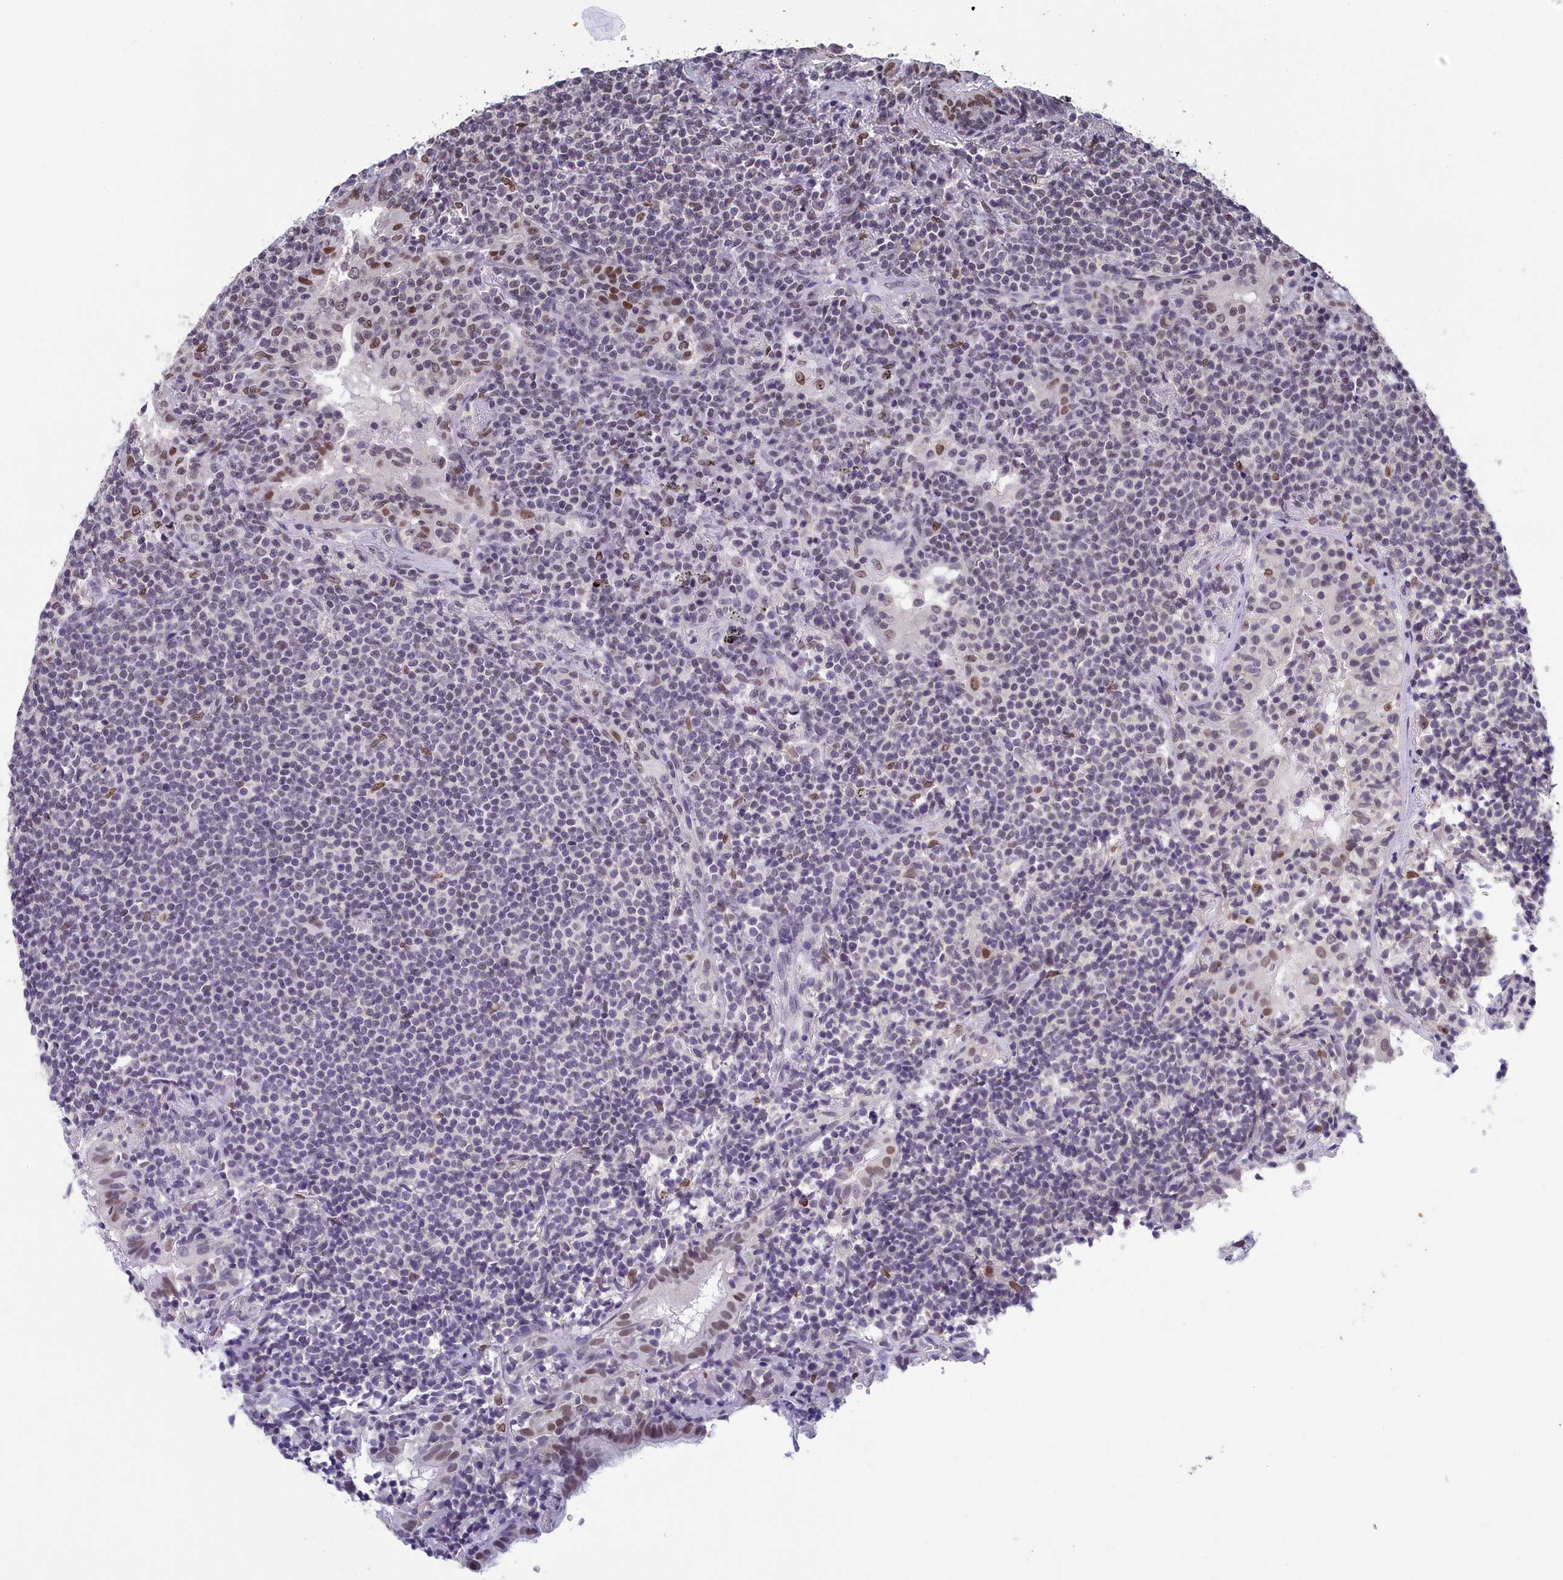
{"staining": {"intensity": "negative", "quantity": "none", "location": "none"}, "tissue": "lymphoma", "cell_type": "Tumor cells", "image_type": "cancer", "snomed": [{"axis": "morphology", "description": "Malignant lymphoma, non-Hodgkin's type, Low grade"}, {"axis": "topography", "description": "Lung"}], "caption": "This is an IHC photomicrograph of human lymphoma. There is no expression in tumor cells.", "gene": "CCDC97", "patient": {"sex": "female", "age": 71}}